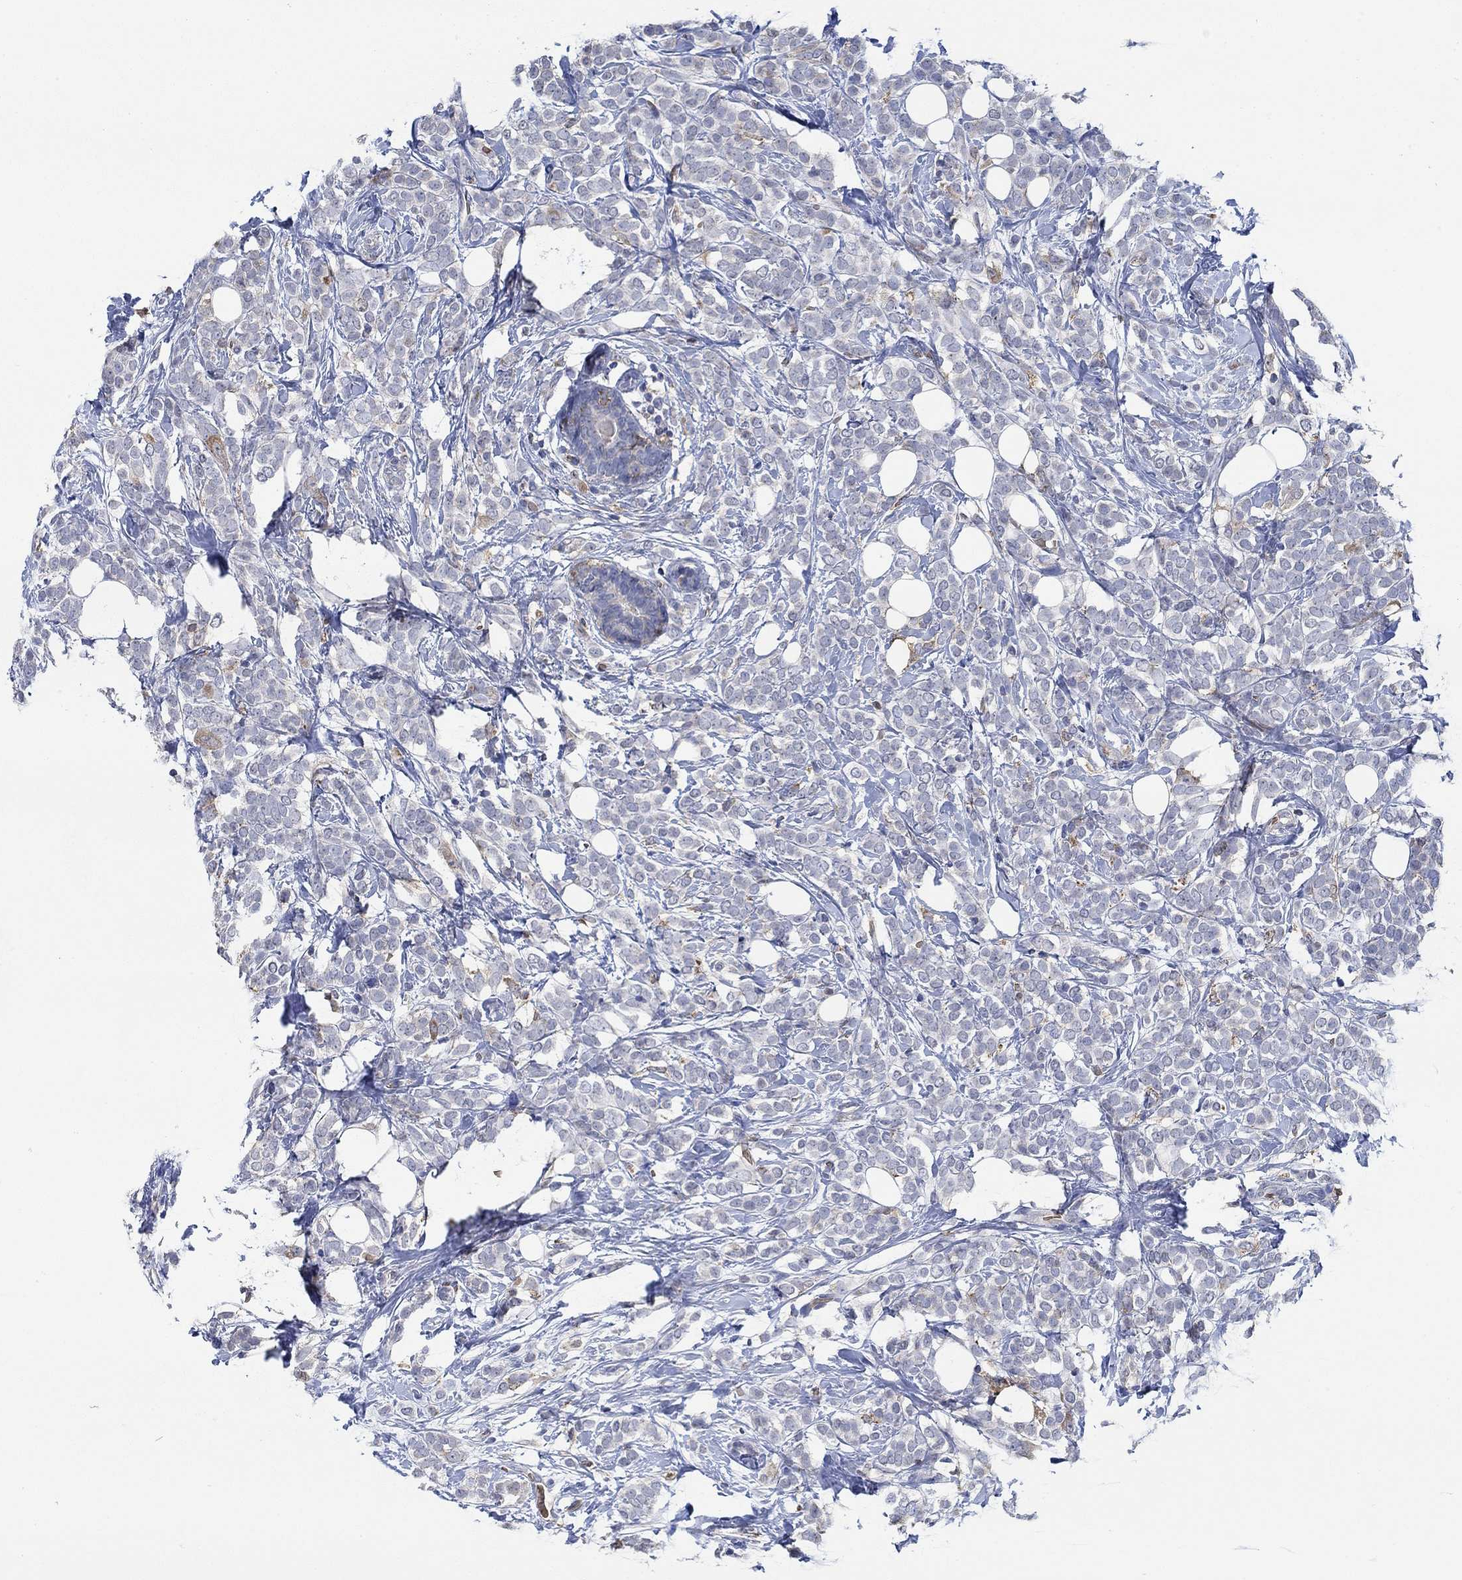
{"staining": {"intensity": "negative", "quantity": "none", "location": "none"}, "tissue": "breast cancer", "cell_type": "Tumor cells", "image_type": "cancer", "snomed": [{"axis": "morphology", "description": "Lobular carcinoma"}, {"axis": "topography", "description": "Breast"}], "caption": "Immunohistochemical staining of lobular carcinoma (breast) displays no significant positivity in tumor cells.", "gene": "MPP1", "patient": {"sex": "female", "age": 49}}